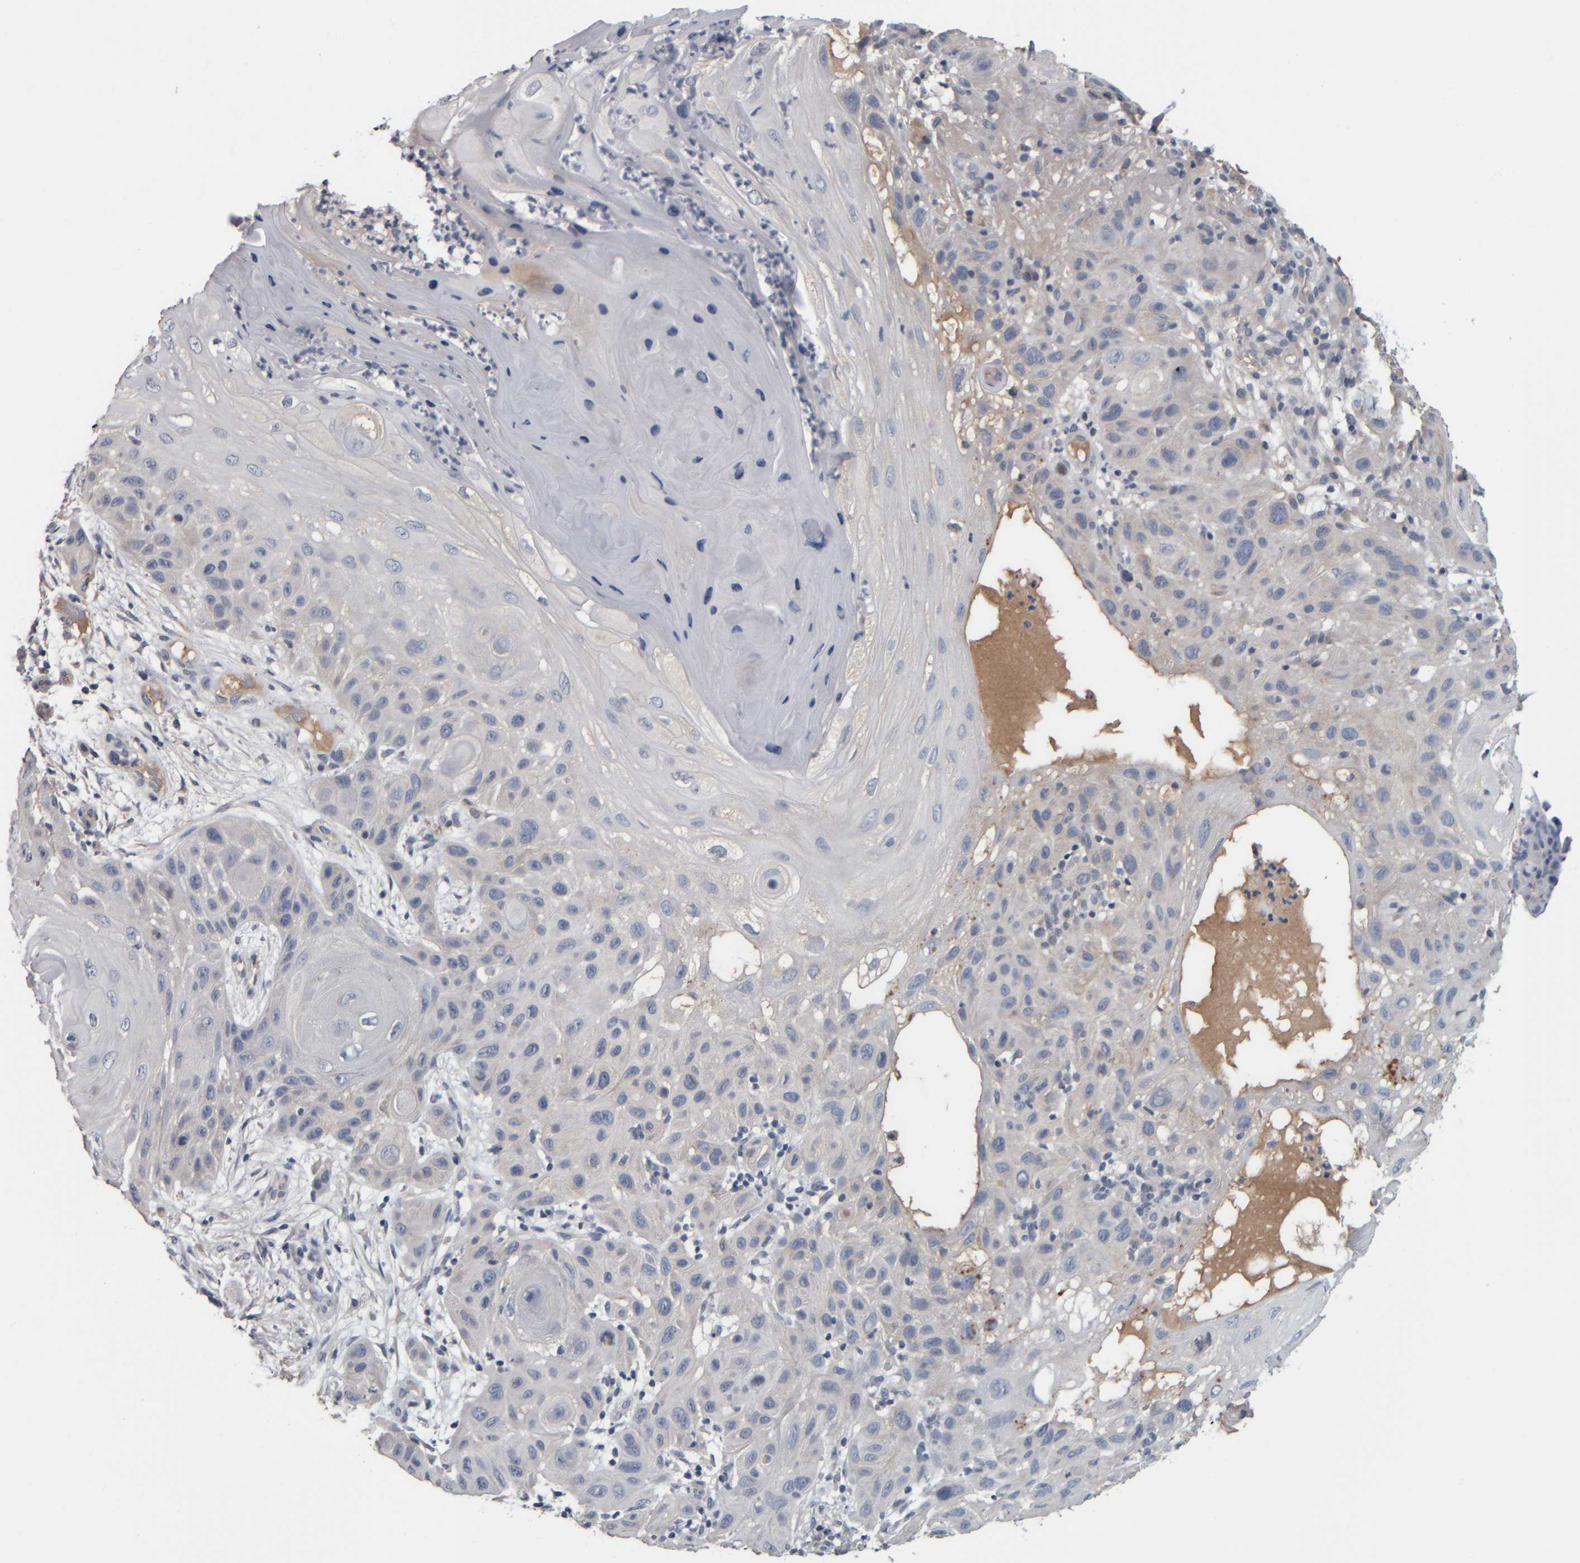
{"staining": {"intensity": "negative", "quantity": "none", "location": "none"}, "tissue": "skin cancer", "cell_type": "Tumor cells", "image_type": "cancer", "snomed": [{"axis": "morphology", "description": "Squamous cell carcinoma, NOS"}, {"axis": "topography", "description": "Skin"}], "caption": "Immunohistochemistry (IHC) of skin squamous cell carcinoma reveals no staining in tumor cells.", "gene": "CAVIN4", "patient": {"sex": "female", "age": 96}}